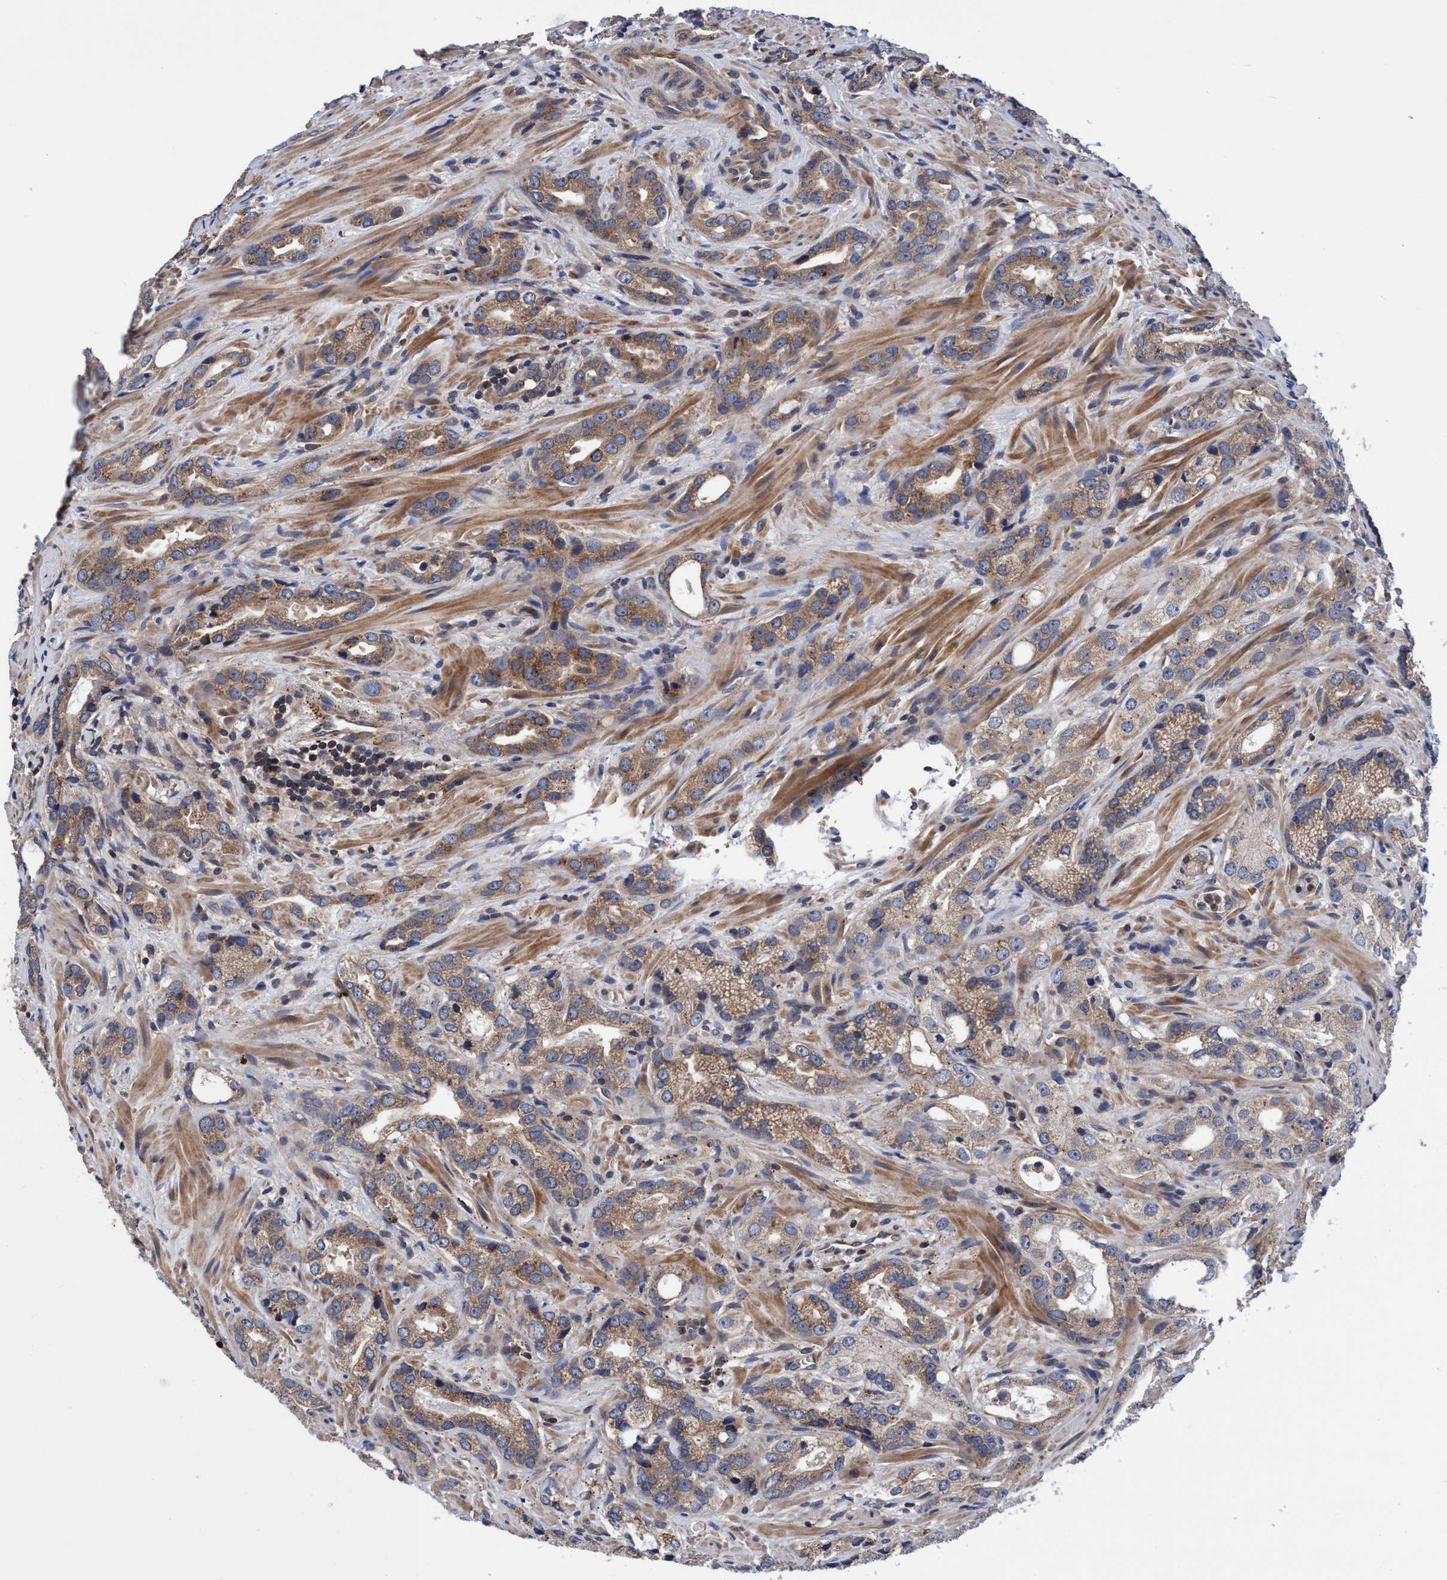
{"staining": {"intensity": "moderate", "quantity": ">75%", "location": "cytoplasmic/membranous"}, "tissue": "prostate cancer", "cell_type": "Tumor cells", "image_type": "cancer", "snomed": [{"axis": "morphology", "description": "Adenocarcinoma, High grade"}, {"axis": "topography", "description": "Prostate"}], "caption": "Prostate cancer was stained to show a protein in brown. There is medium levels of moderate cytoplasmic/membranous staining in approximately >75% of tumor cells.", "gene": "CALCOCO2", "patient": {"sex": "male", "age": 63}}